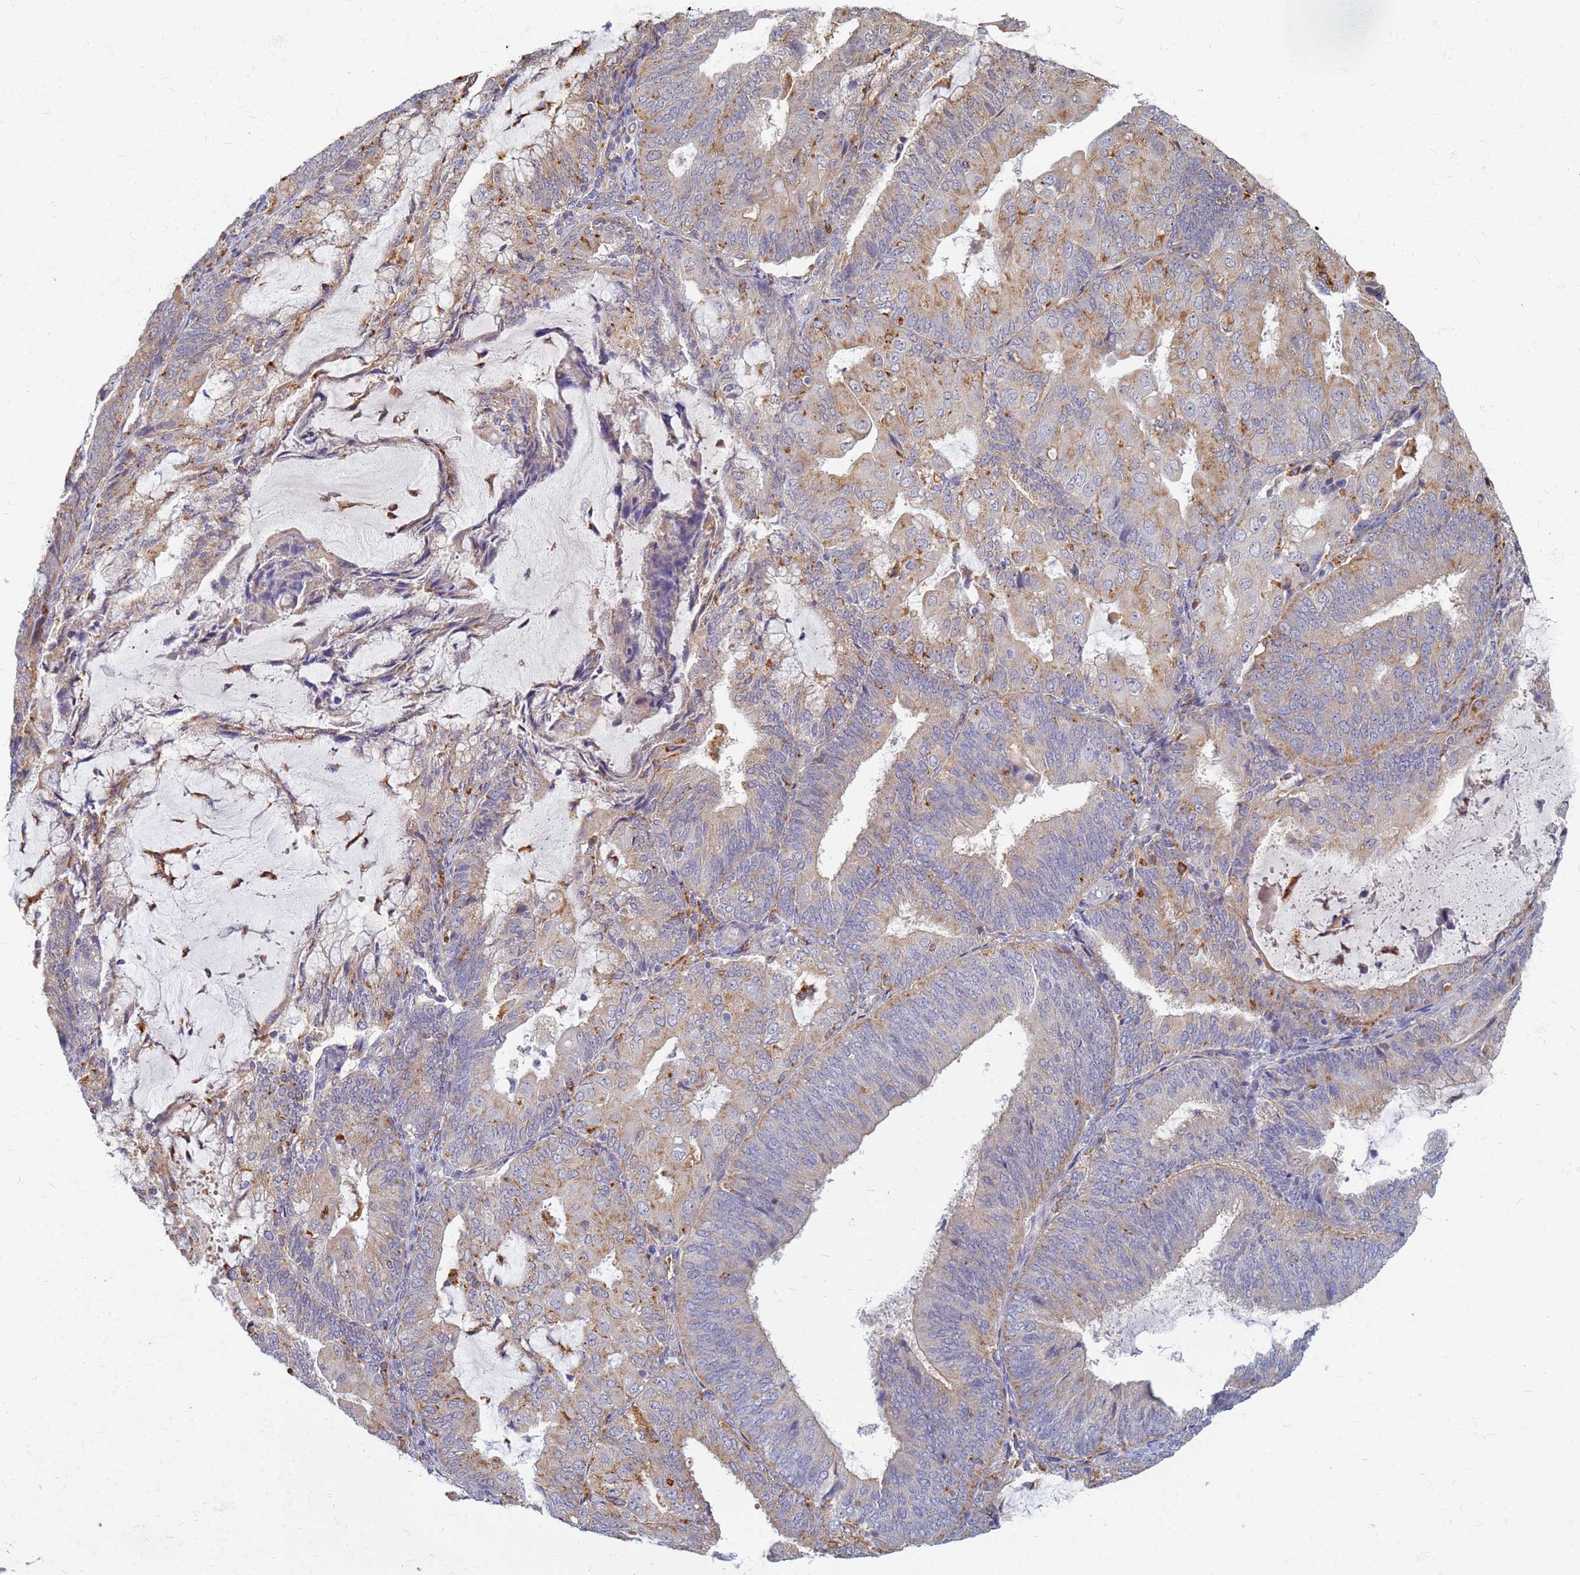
{"staining": {"intensity": "weak", "quantity": "25%-75%", "location": "cytoplasmic/membranous"}, "tissue": "endometrial cancer", "cell_type": "Tumor cells", "image_type": "cancer", "snomed": [{"axis": "morphology", "description": "Adenocarcinoma, NOS"}, {"axis": "topography", "description": "Endometrium"}], "caption": "Weak cytoplasmic/membranous protein positivity is identified in approximately 25%-75% of tumor cells in endometrial cancer. The staining is performed using DAB (3,3'-diaminobenzidine) brown chromogen to label protein expression. The nuclei are counter-stained blue using hematoxylin.", "gene": "ATP6V1E1", "patient": {"sex": "female", "age": 81}}